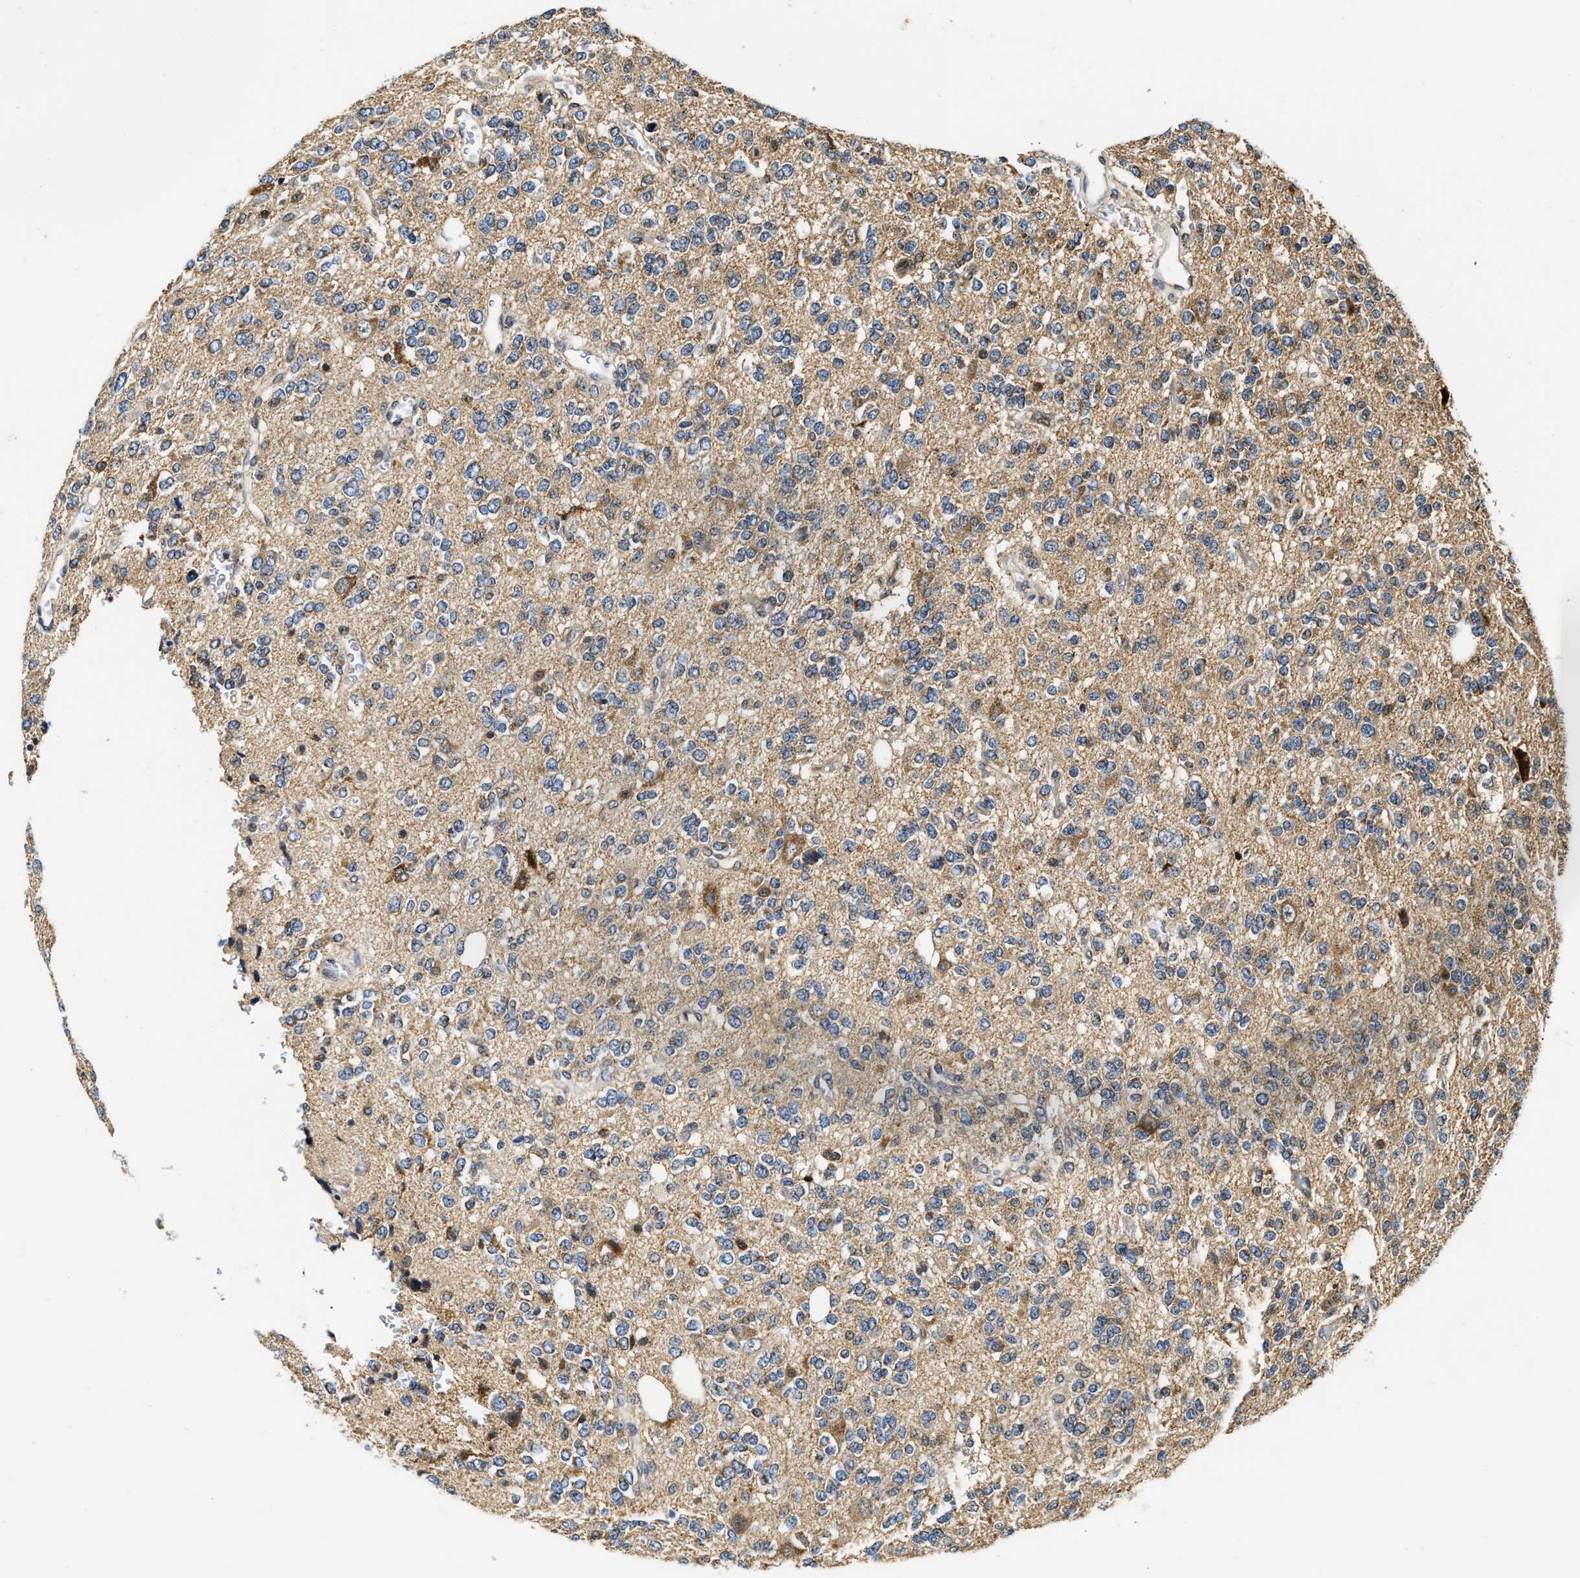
{"staining": {"intensity": "moderate", "quantity": "25%-75%", "location": "cytoplasmic/membranous"}, "tissue": "glioma", "cell_type": "Tumor cells", "image_type": "cancer", "snomed": [{"axis": "morphology", "description": "Glioma, malignant, Low grade"}, {"axis": "topography", "description": "Brain"}], "caption": "Protein staining exhibits moderate cytoplasmic/membranous staining in about 25%-75% of tumor cells in malignant glioma (low-grade).", "gene": "EXTL2", "patient": {"sex": "male", "age": 38}}